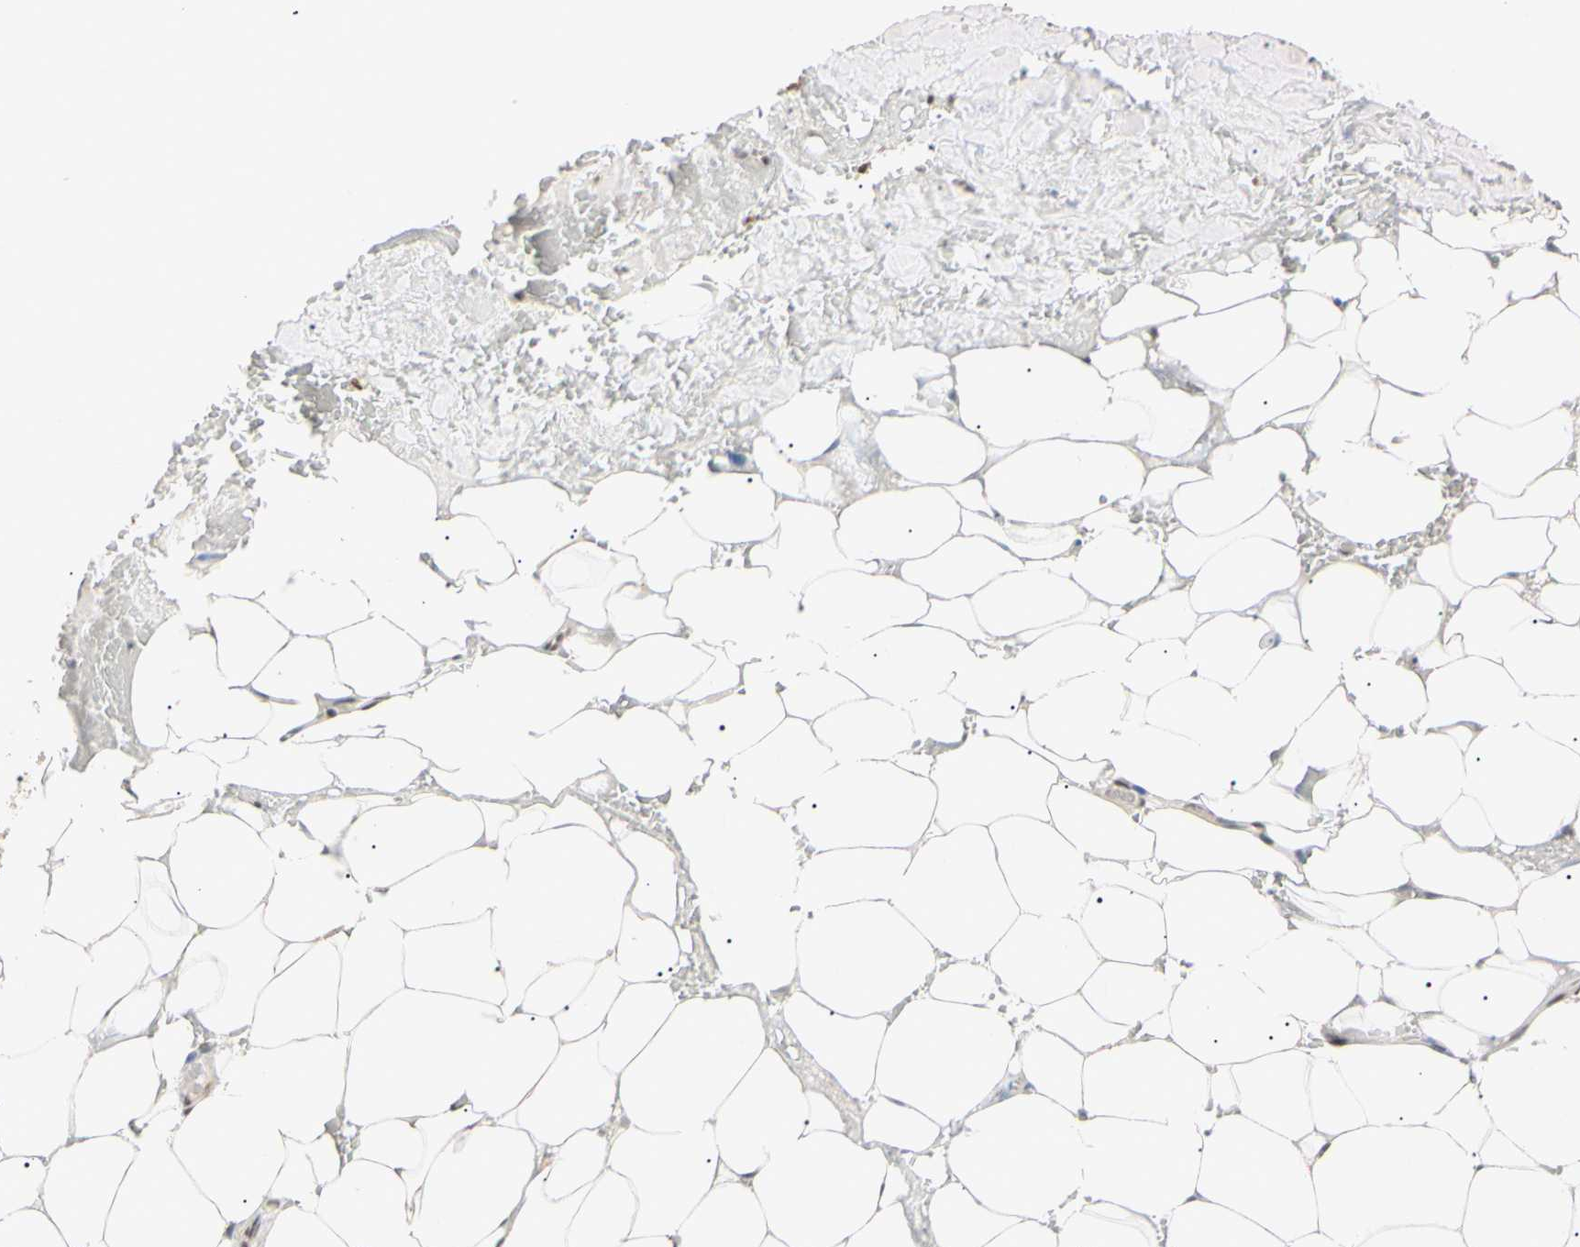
{"staining": {"intensity": "weak", "quantity": "<25%", "location": "nuclear"}, "tissue": "adipose tissue", "cell_type": "Adipocytes", "image_type": "normal", "snomed": [{"axis": "morphology", "description": "Normal tissue, NOS"}, {"axis": "topography", "description": "Peripheral nerve tissue"}], "caption": "The image exhibits no significant staining in adipocytes of adipose tissue.", "gene": "SMARCA5", "patient": {"sex": "male", "age": 70}}